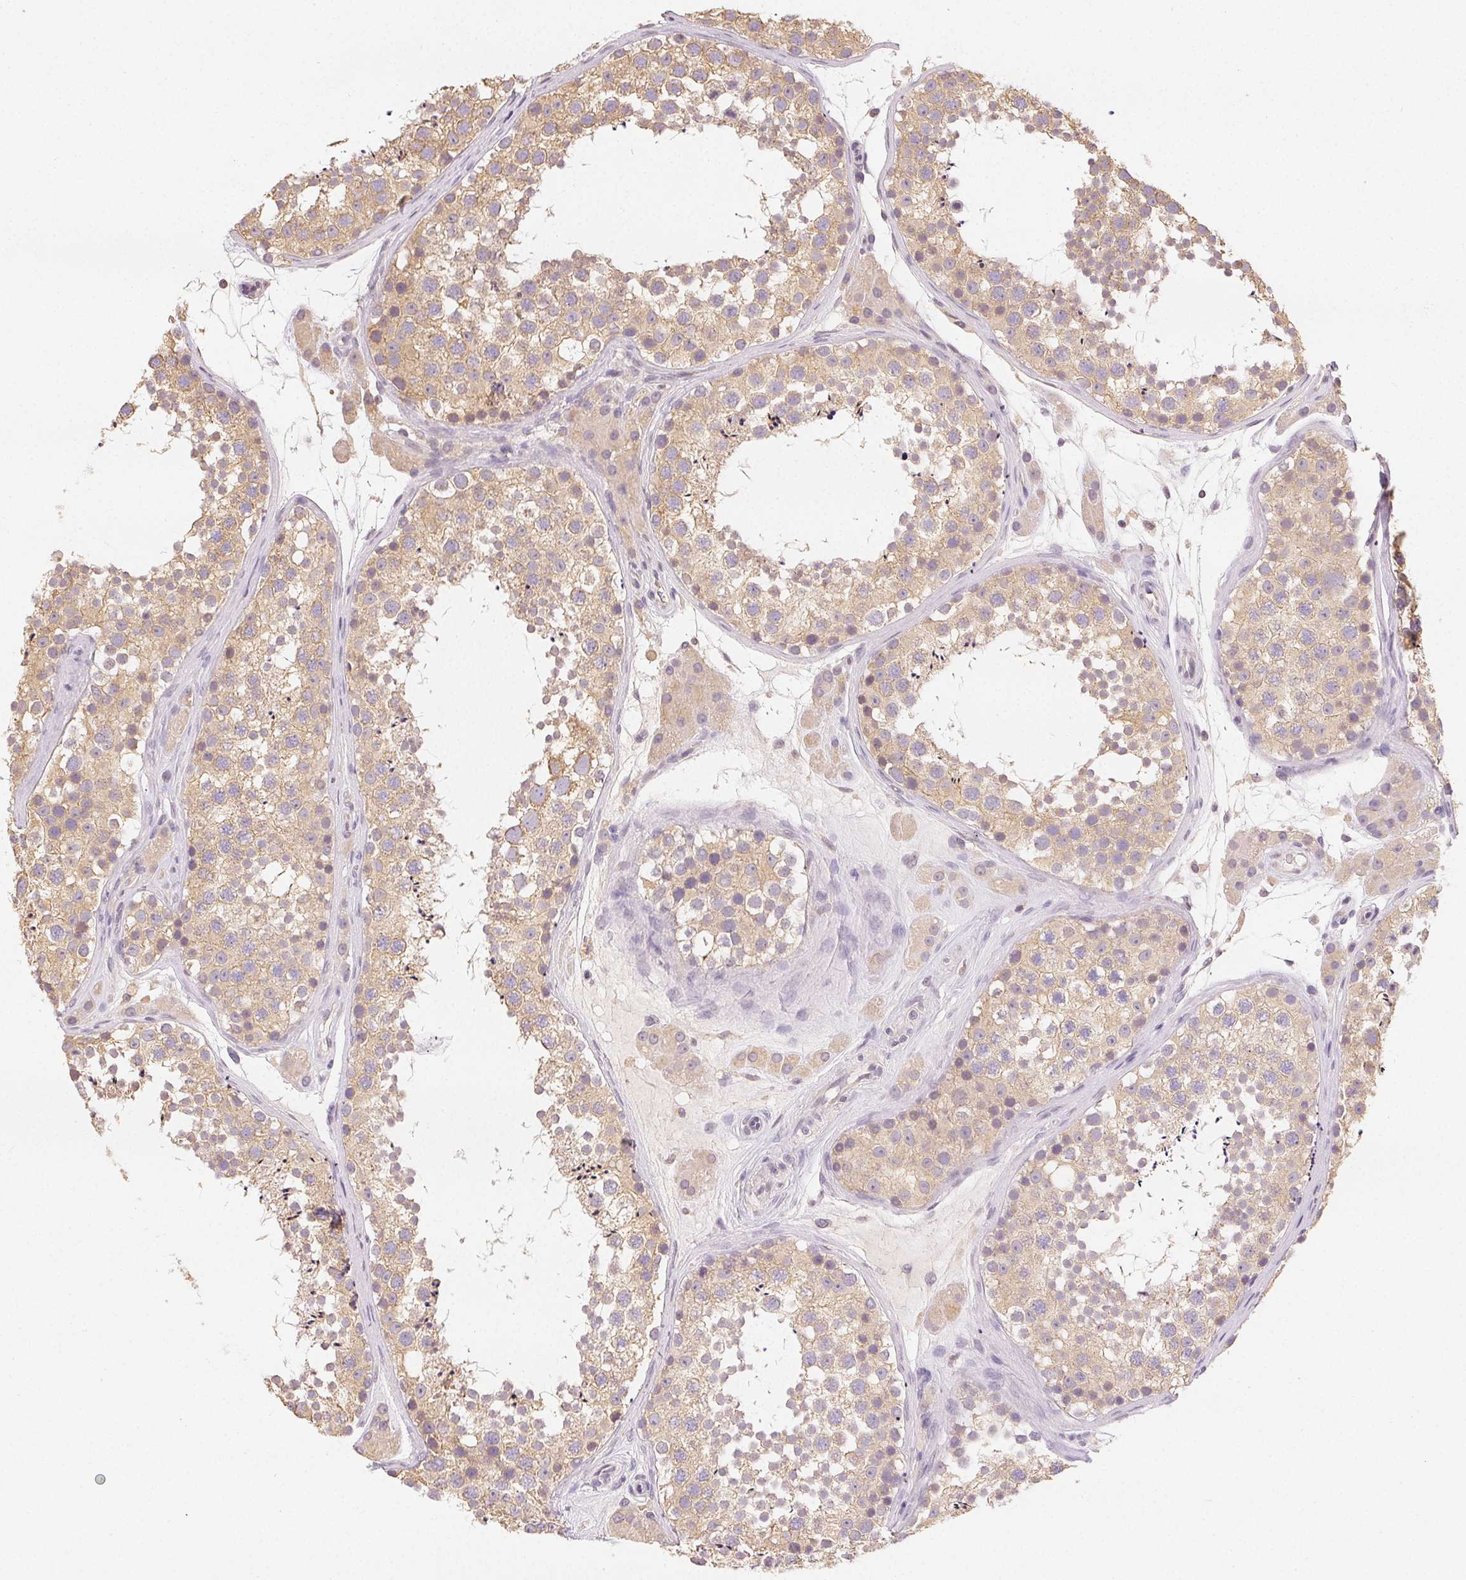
{"staining": {"intensity": "weak", "quantity": ">75%", "location": "cytoplasmic/membranous"}, "tissue": "testis", "cell_type": "Cells in seminiferous ducts", "image_type": "normal", "snomed": [{"axis": "morphology", "description": "Normal tissue, NOS"}, {"axis": "topography", "description": "Testis"}], "caption": "Normal testis exhibits weak cytoplasmic/membranous expression in about >75% of cells in seminiferous ducts.", "gene": "SEZ6L2", "patient": {"sex": "male", "age": 41}}